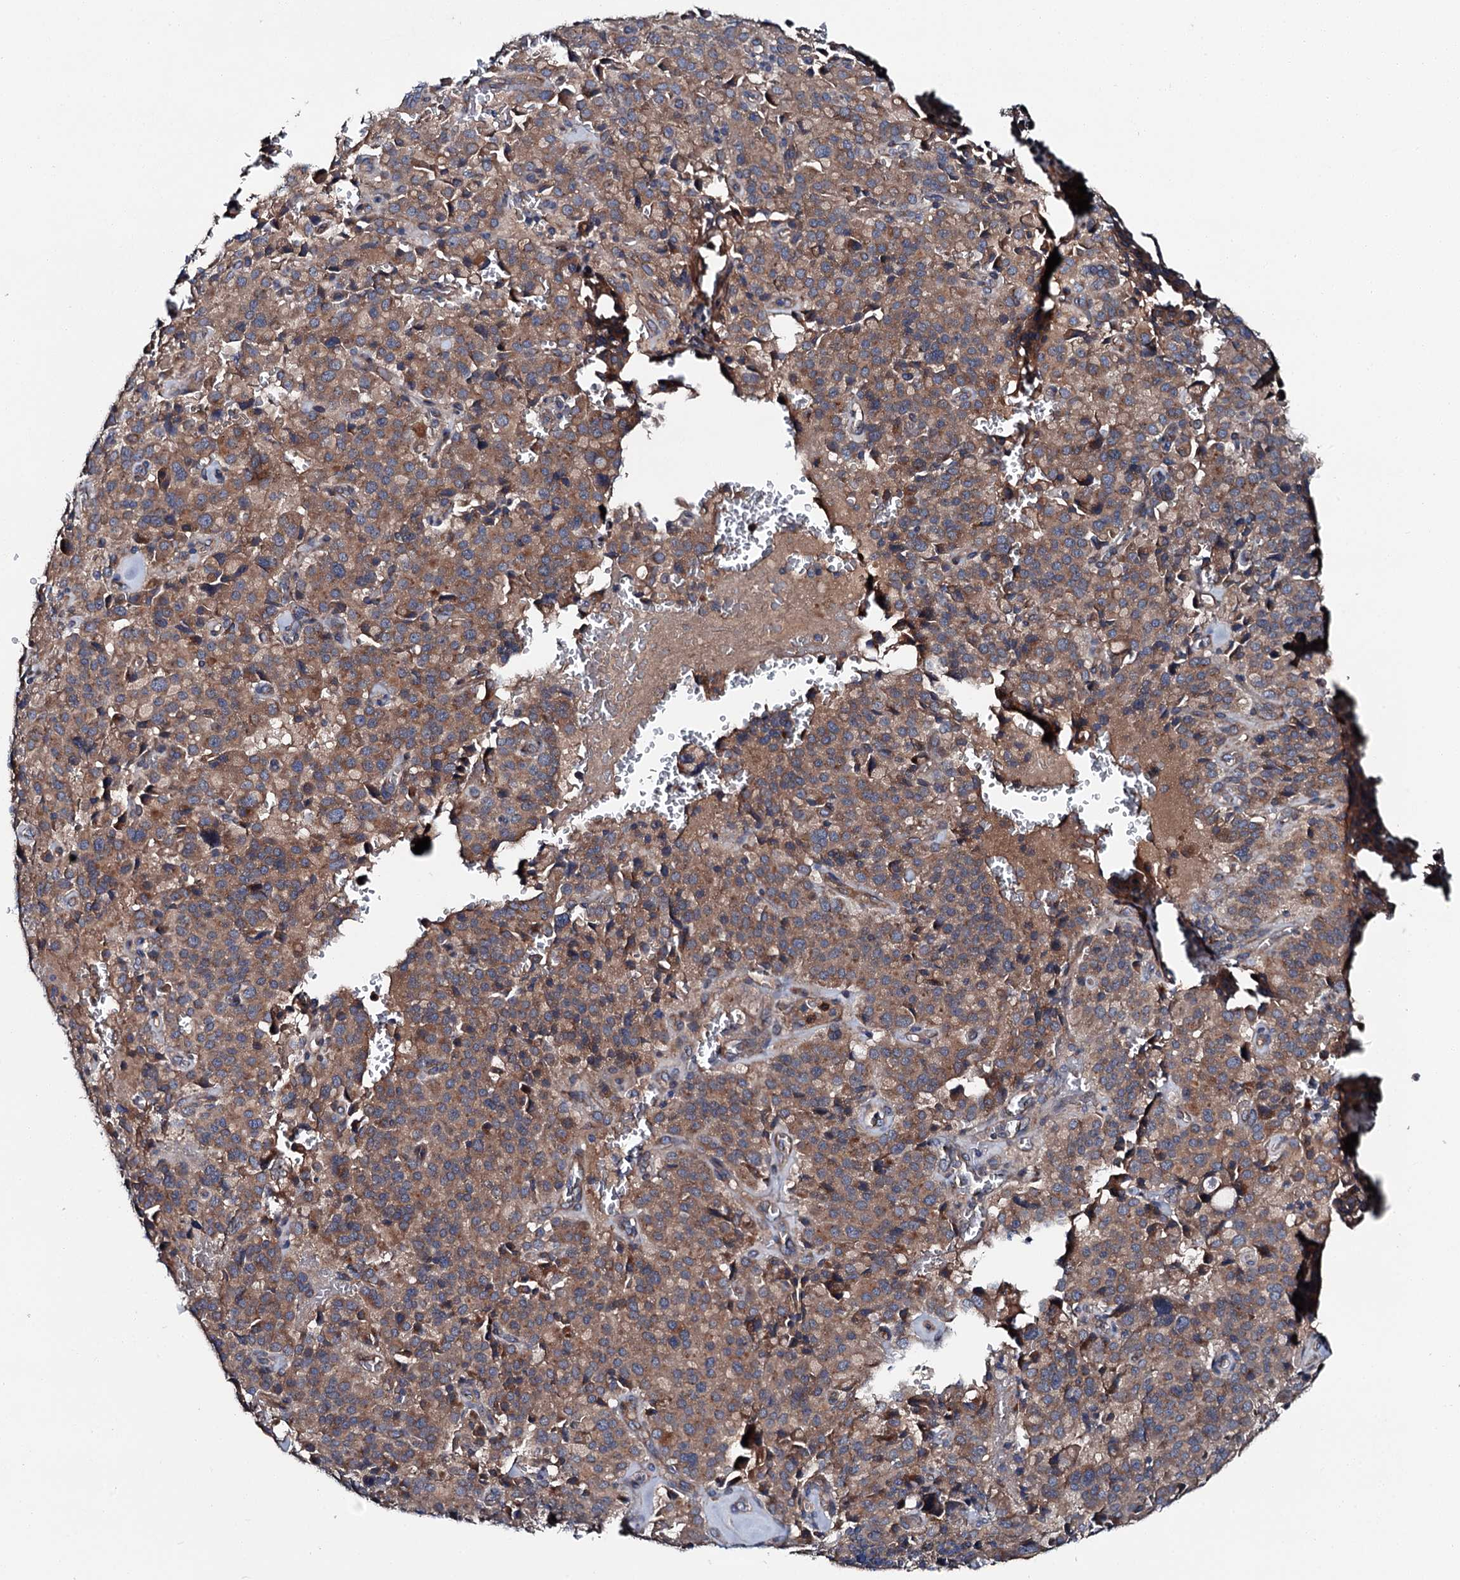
{"staining": {"intensity": "moderate", "quantity": ">75%", "location": "cytoplasmic/membranous"}, "tissue": "pancreatic cancer", "cell_type": "Tumor cells", "image_type": "cancer", "snomed": [{"axis": "morphology", "description": "Adenocarcinoma, NOS"}, {"axis": "topography", "description": "Pancreas"}], "caption": "Approximately >75% of tumor cells in pancreatic cancer (adenocarcinoma) exhibit moderate cytoplasmic/membranous protein staining as visualized by brown immunohistochemical staining.", "gene": "SLC22A25", "patient": {"sex": "male", "age": 65}}